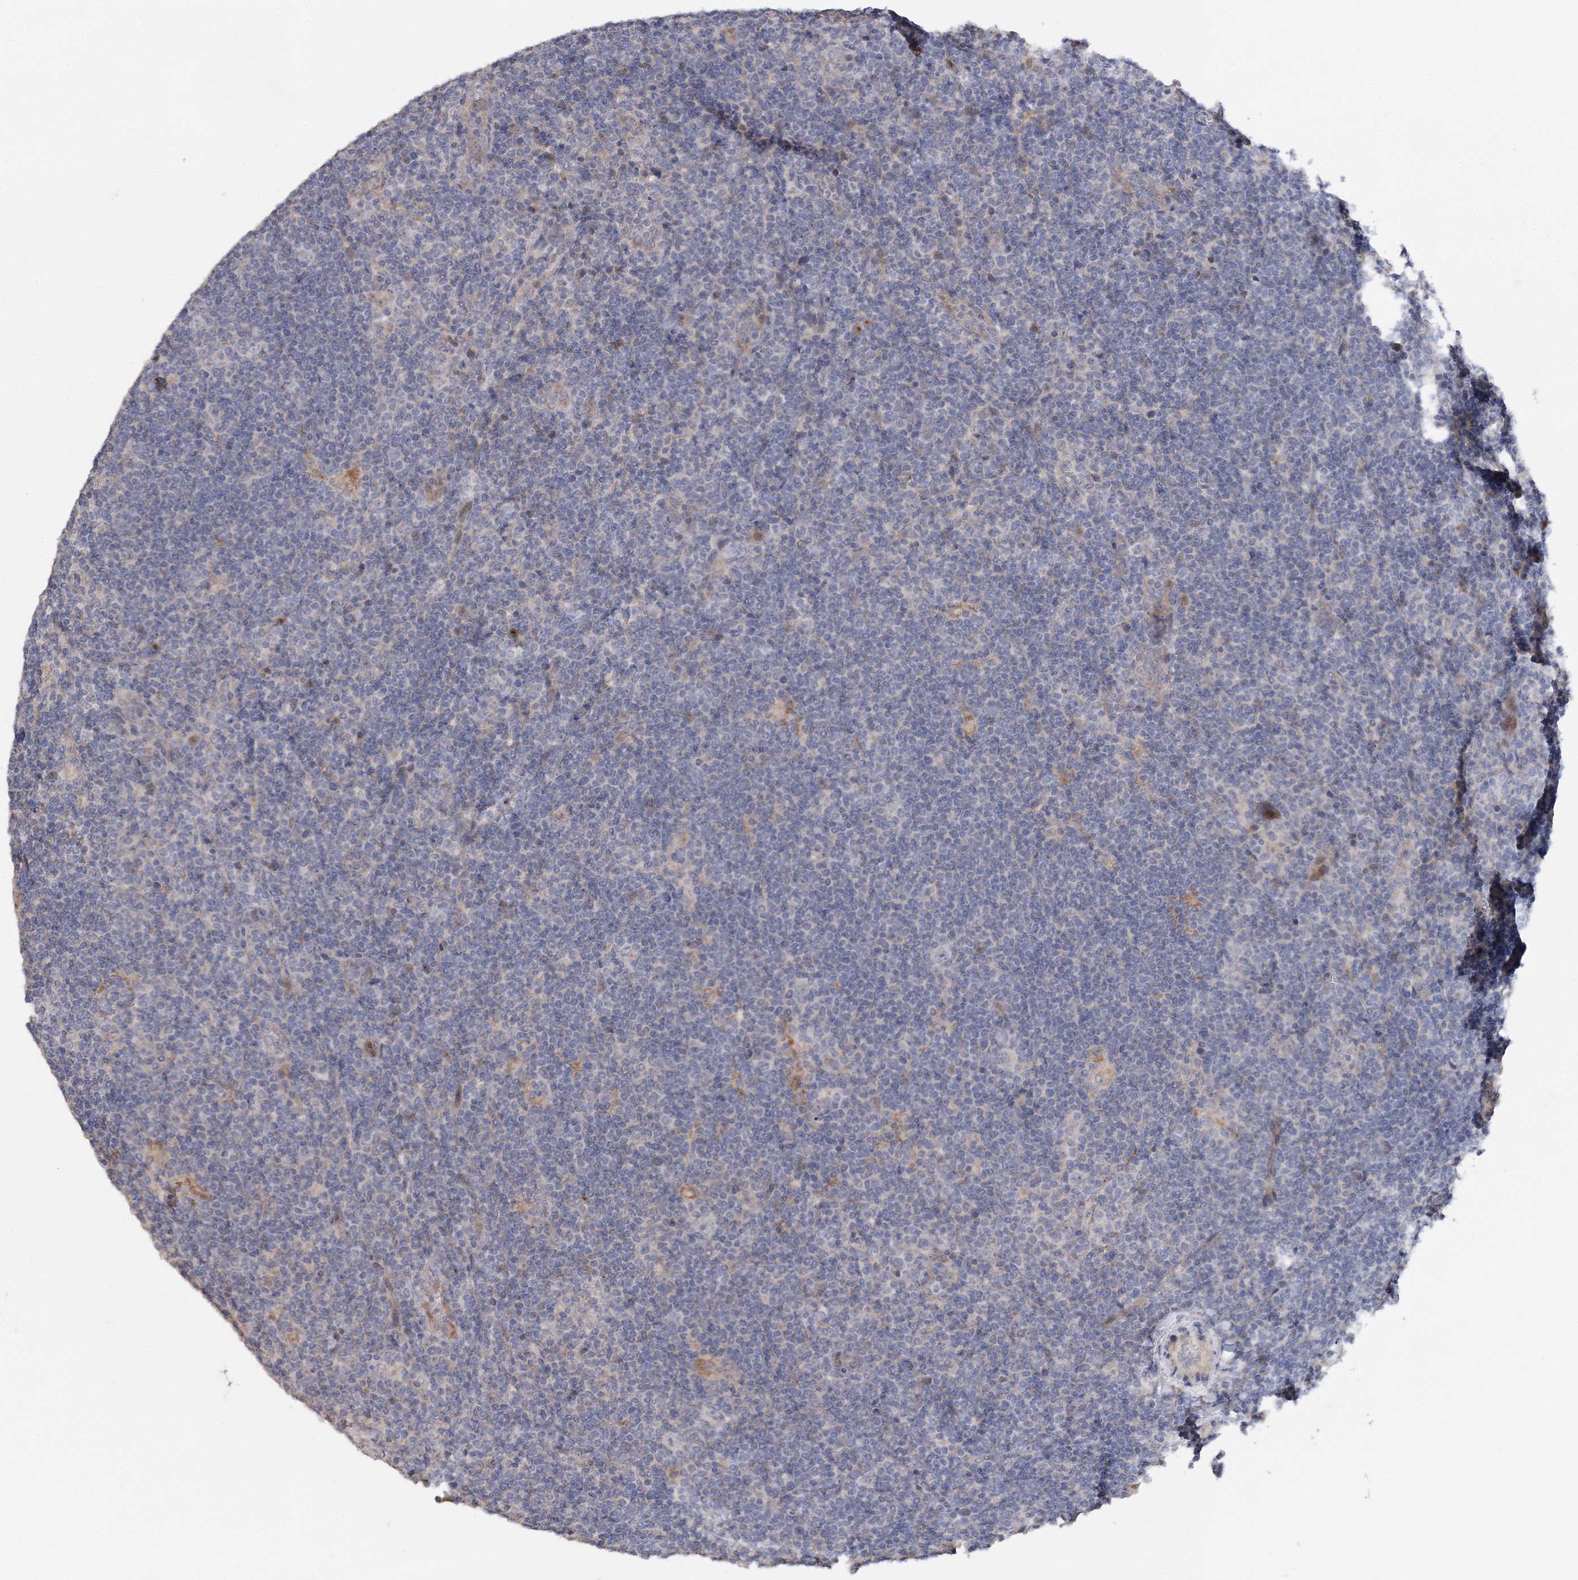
{"staining": {"intensity": "negative", "quantity": "none", "location": "none"}, "tissue": "lymphoma", "cell_type": "Tumor cells", "image_type": "cancer", "snomed": [{"axis": "morphology", "description": "Hodgkin's disease, NOS"}, {"axis": "topography", "description": "Lymph node"}], "caption": "Histopathology image shows no protein expression in tumor cells of lymphoma tissue. (DAB (3,3'-diaminobenzidine) immunohistochemistry (IHC), high magnification).", "gene": "GJB5", "patient": {"sex": "female", "age": 57}}